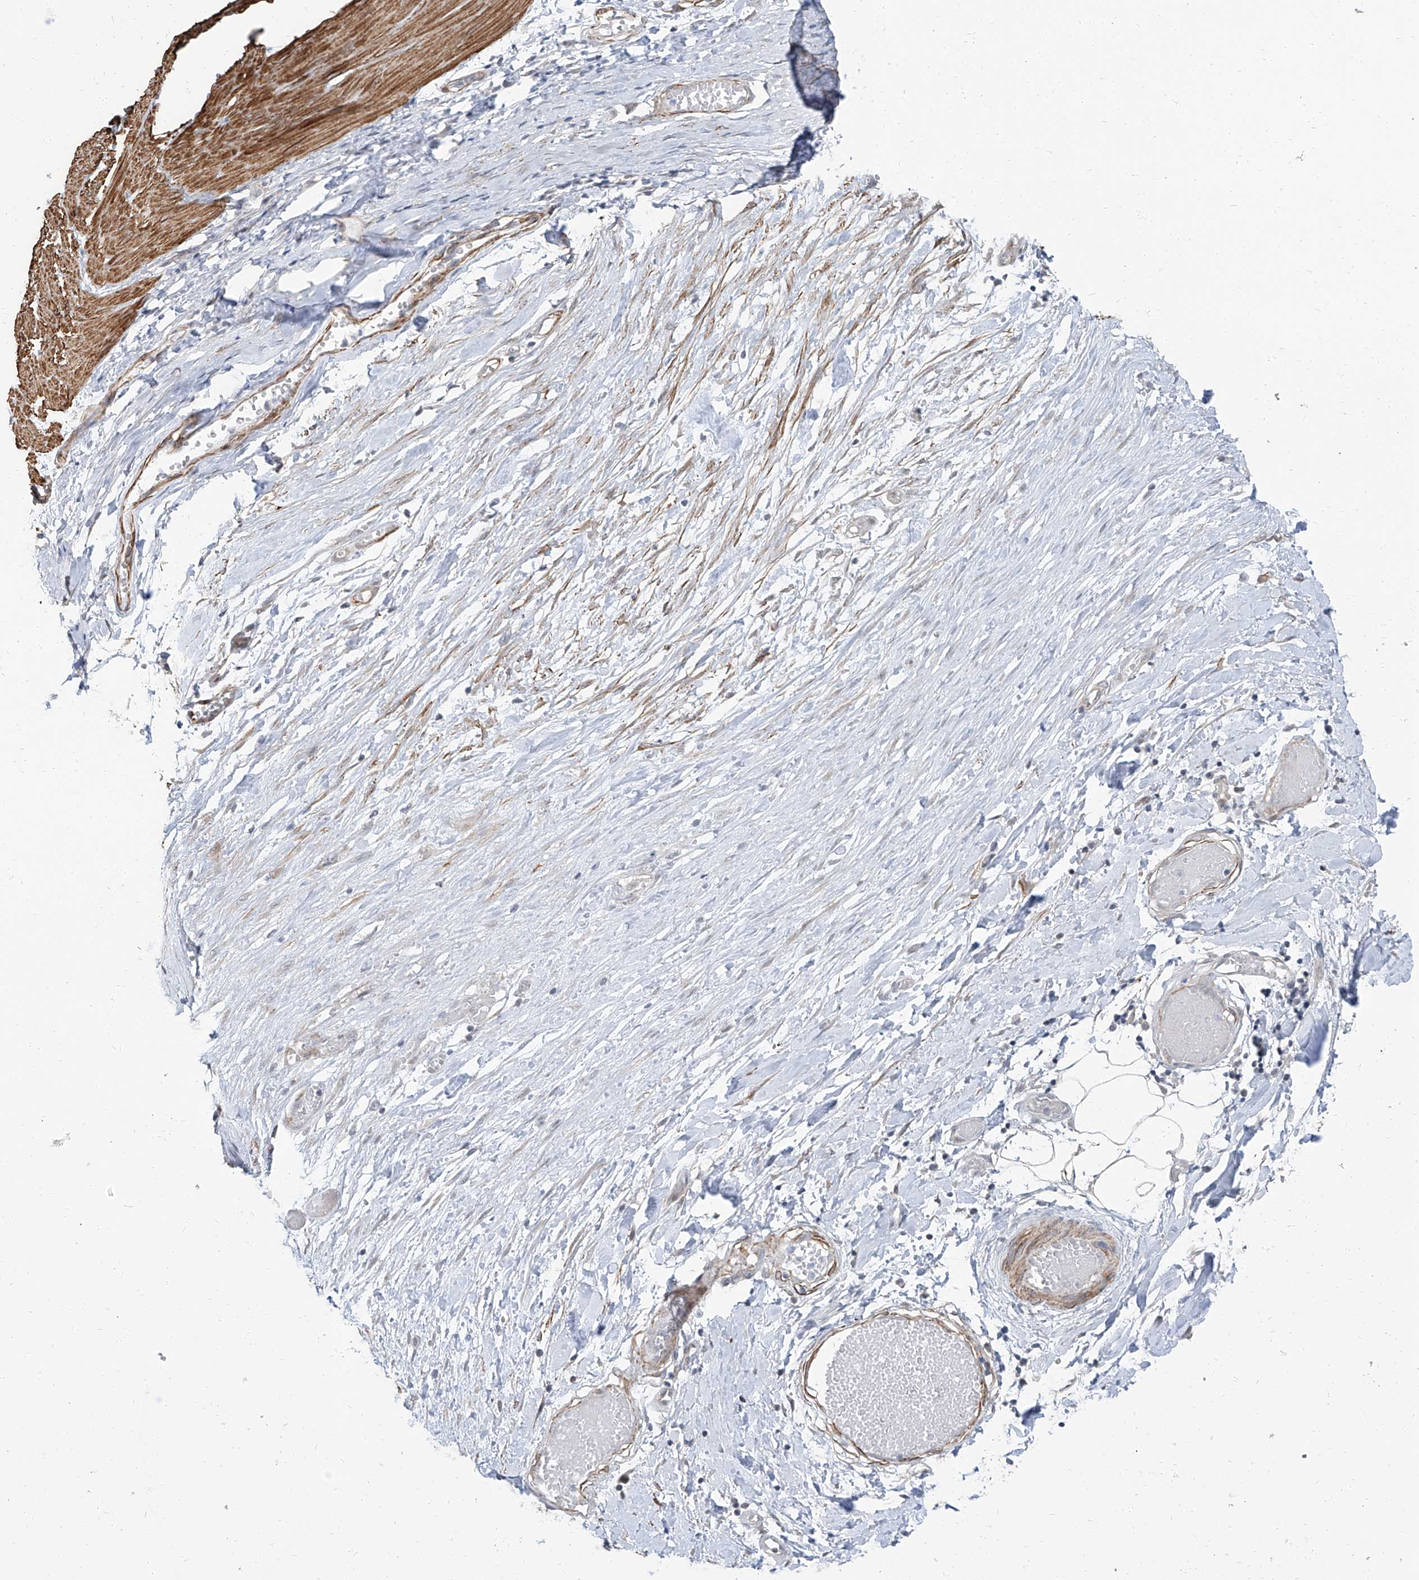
{"staining": {"intensity": "moderate", "quantity": ">75%", "location": "cytoplasmic/membranous"}, "tissue": "smooth muscle", "cell_type": "Smooth muscle cells", "image_type": "normal", "snomed": [{"axis": "morphology", "description": "Normal tissue, NOS"}, {"axis": "morphology", "description": "Adenocarcinoma, NOS"}, {"axis": "topography", "description": "Colon"}, {"axis": "topography", "description": "Peripheral nerve tissue"}], "caption": "Brown immunohistochemical staining in benign human smooth muscle demonstrates moderate cytoplasmic/membranous expression in about >75% of smooth muscle cells.", "gene": "TXLNB", "patient": {"sex": "male", "age": 14}}